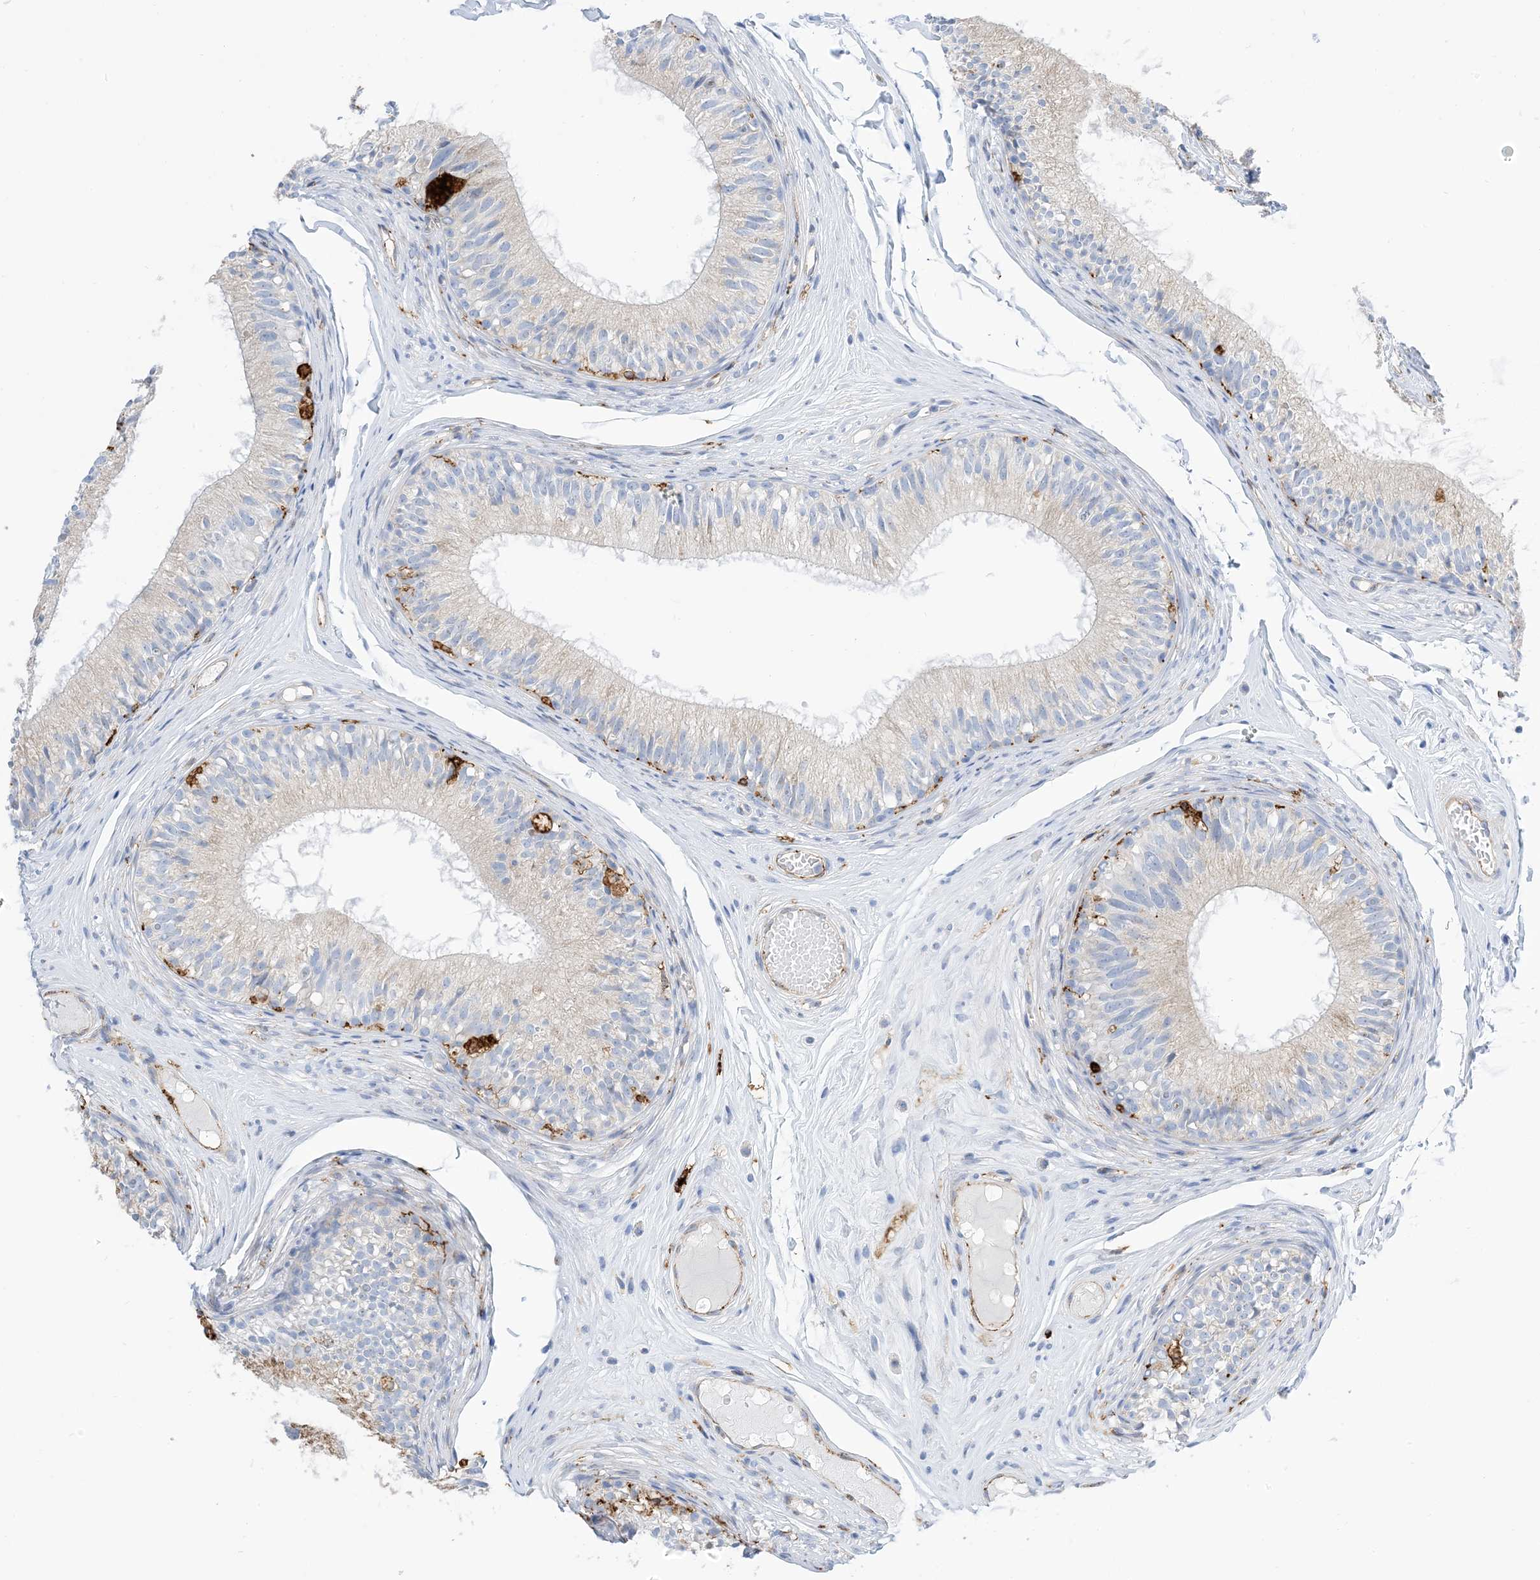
{"staining": {"intensity": "negative", "quantity": "none", "location": "none"}, "tissue": "epididymis", "cell_type": "Glandular cells", "image_type": "normal", "snomed": [{"axis": "morphology", "description": "Normal tissue, NOS"}, {"axis": "morphology", "description": "Seminoma in situ"}, {"axis": "topography", "description": "Testis"}, {"axis": "topography", "description": "Epididymis"}], "caption": "DAB immunohistochemical staining of normal epididymis shows no significant staining in glandular cells.", "gene": "DPH3", "patient": {"sex": "male", "age": 28}}